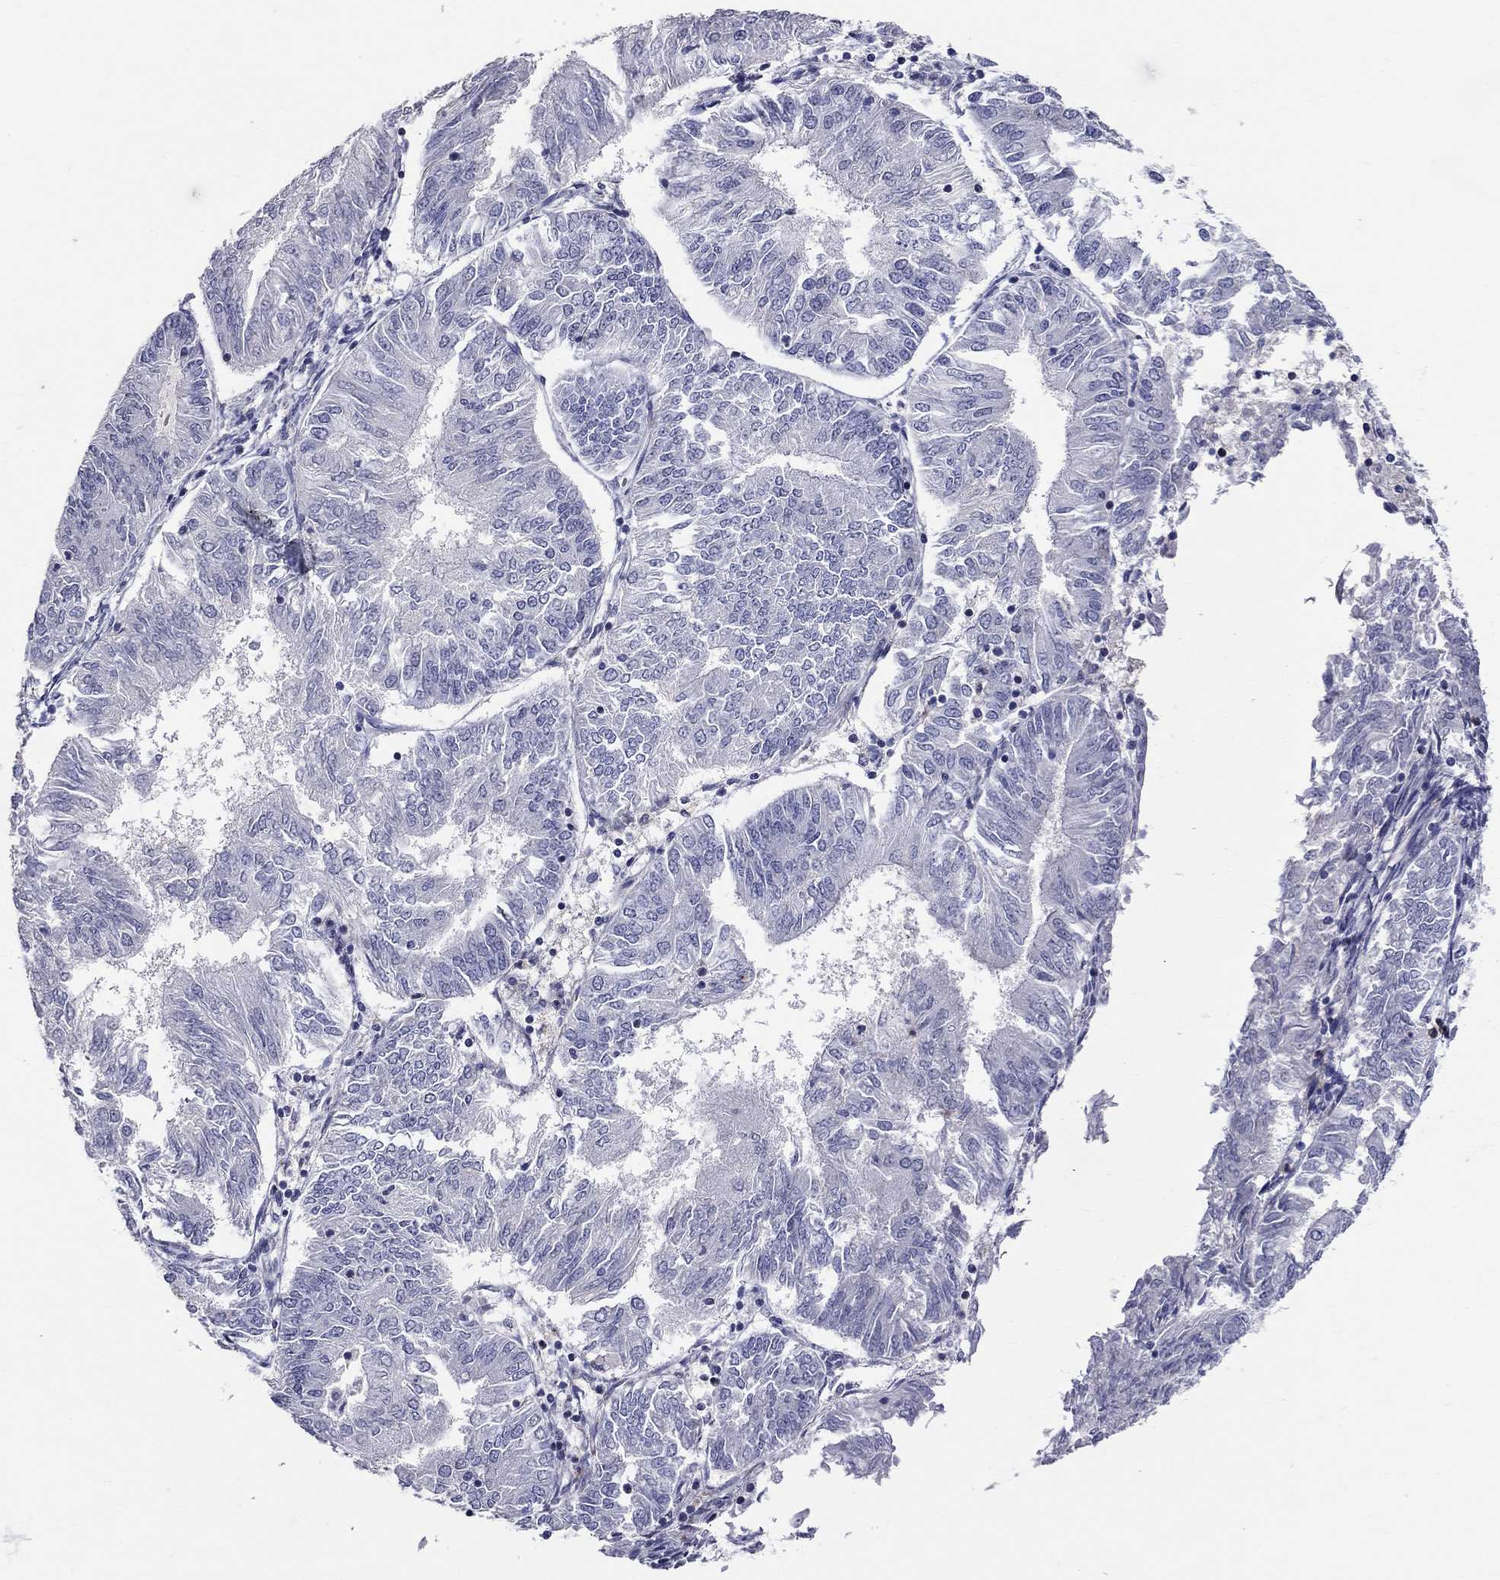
{"staining": {"intensity": "negative", "quantity": "none", "location": "none"}, "tissue": "endometrial cancer", "cell_type": "Tumor cells", "image_type": "cancer", "snomed": [{"axis": "morphology", "description": "Adenocarcinoma, NOS"}, {"axis": "topography", "description": "Endometrium"}], "caption": "A photomicrograph of adenocarcinoma (endometrial) stained for a protein shows no brown staining in tumor cells.", "gene": "HMX2", "patient": {"sex": "female", "age": 58}}